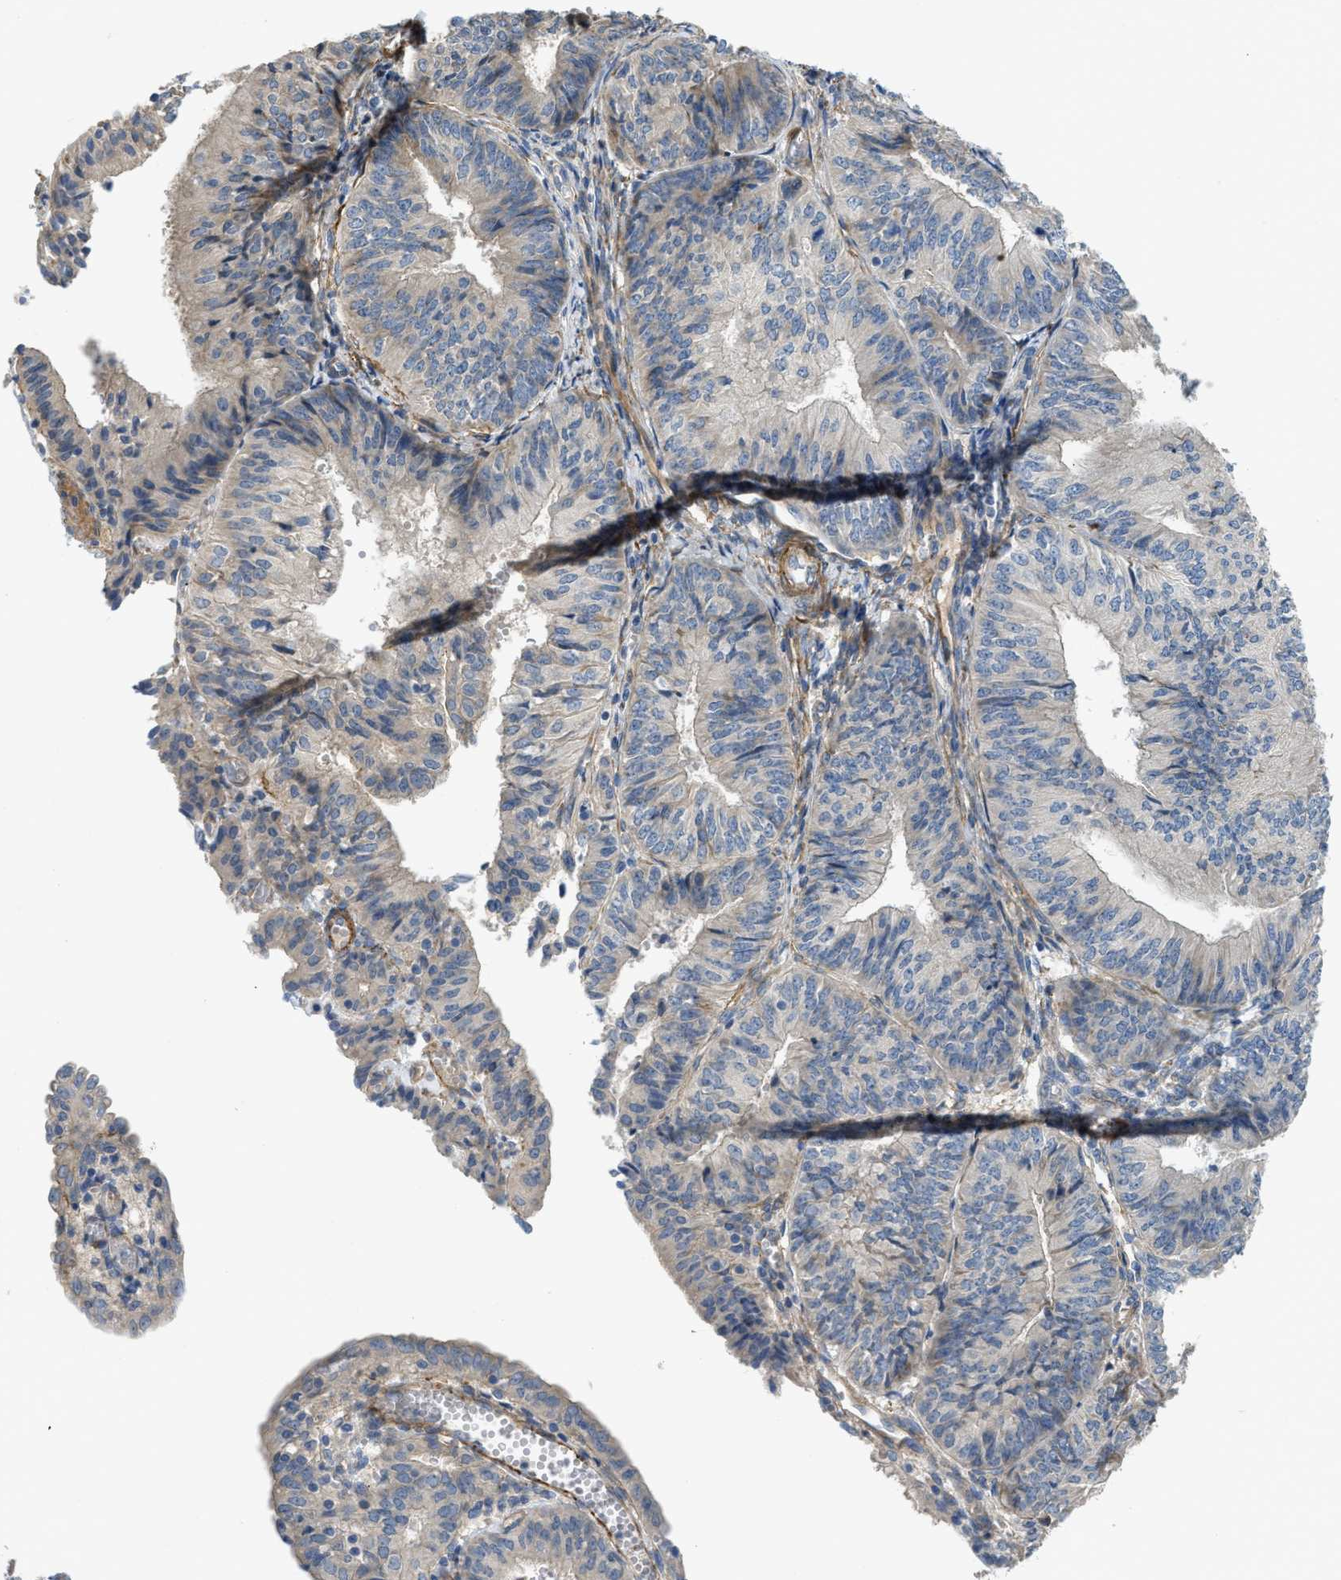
{"staining": {"intensity": "weak", "quantity": "<25%", "location": "cytoplasmic/membranous"}, "tissue": "endometrial cancer", "cell_type": "Tumor cells", "image_type": "cancer", "snomed": [{"axis": "morphology", "description": "Adenocarcinoma, NOS"}, {"axis": "topography", "description": "Endometrium"}], "caption": "Image shows no significant protein expression in tumor cells of adenocarcinoma (endometrial).", "gene": "BMPR1A", "patient": {"sex": "female", "age": 58}}